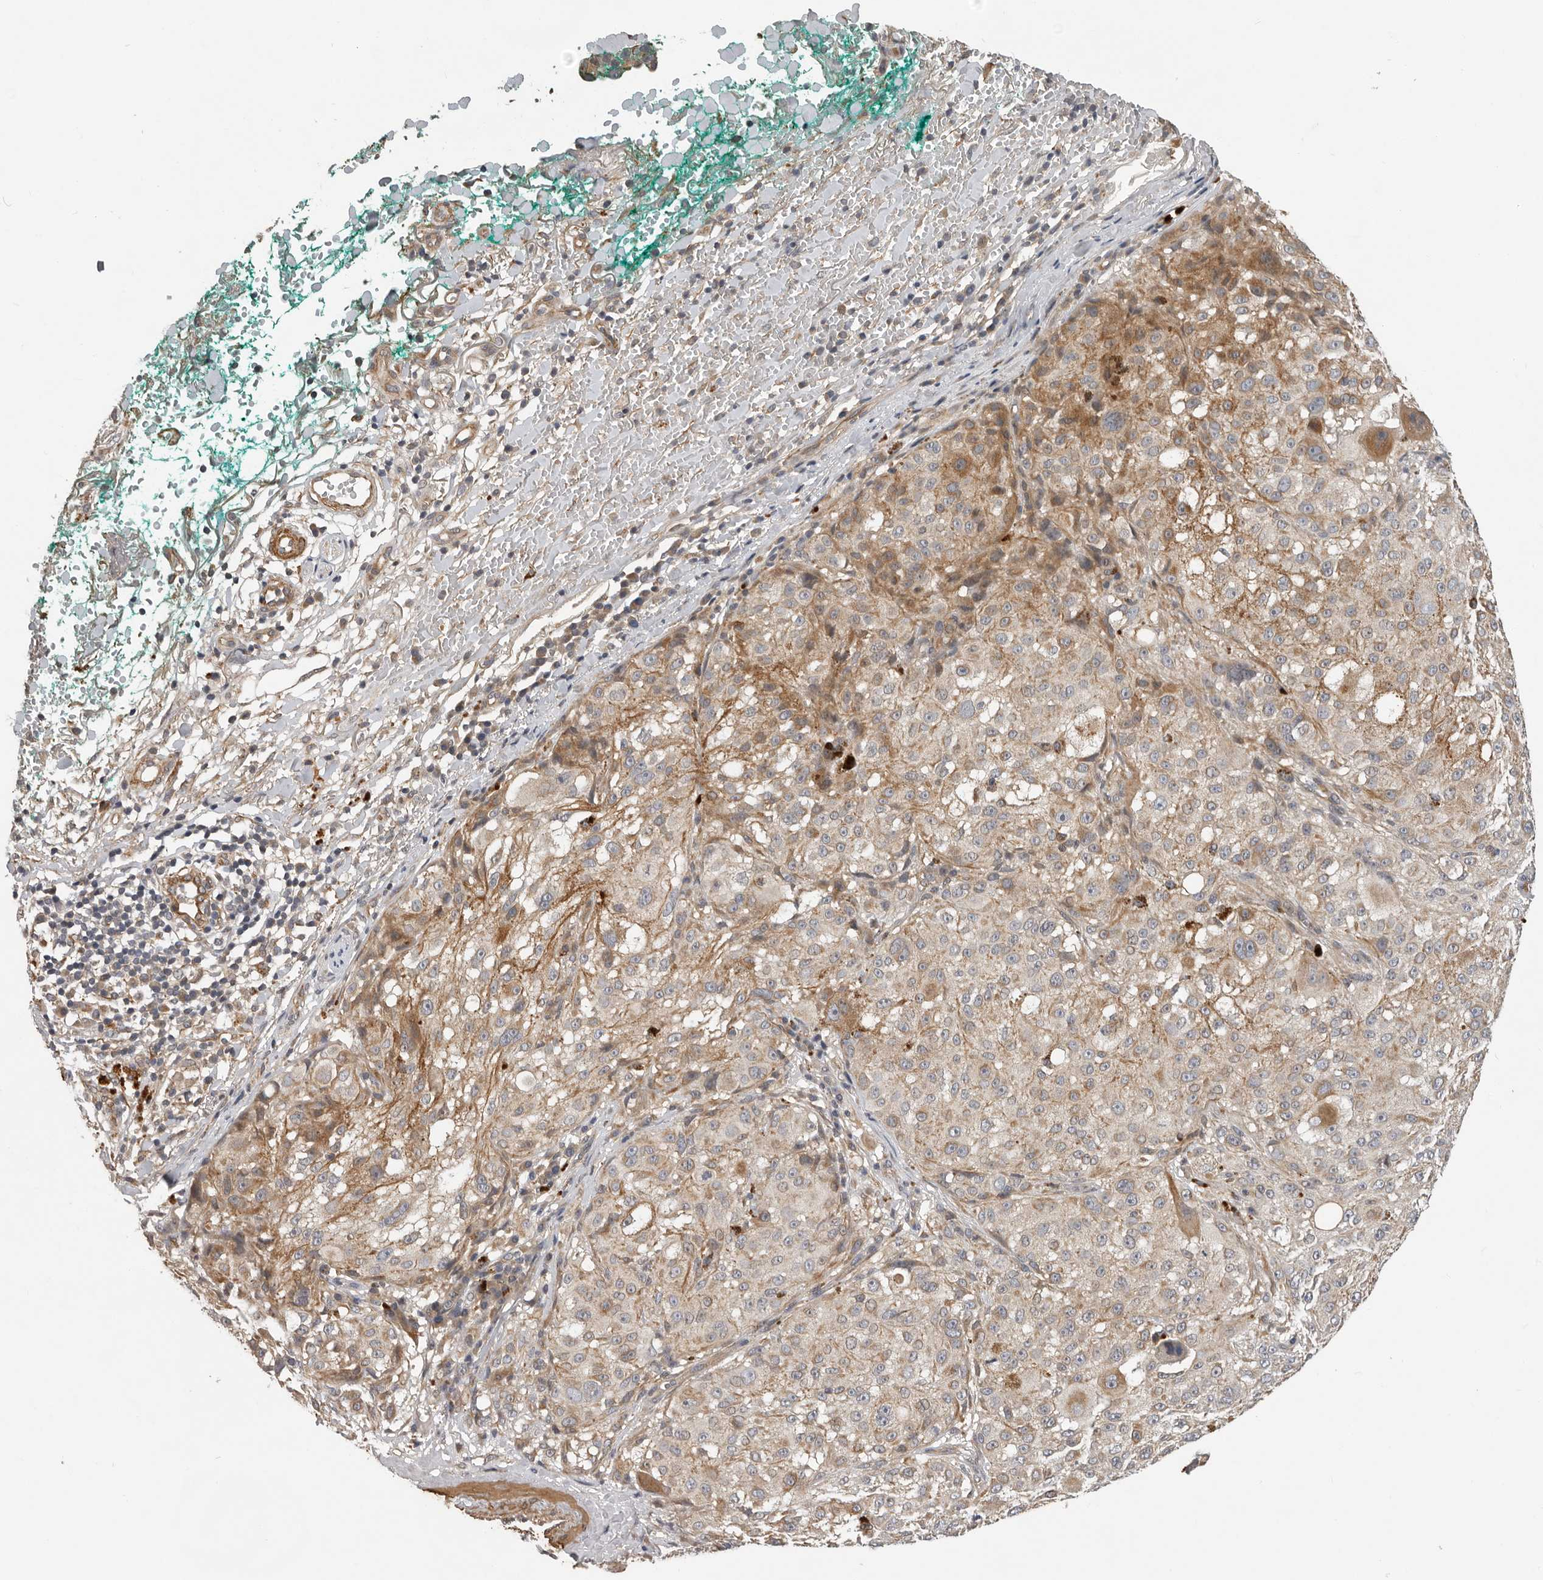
{"staining": {"intensity": "moderate", "quantity": "<25%", "location": "cytoplasmic/membranous"}, "tissue": "melanoma", "cell_type": "Tumor cells", "image_type": "cancer", "snomed": [{"axis": "morphology", "description": "Necrosis, NOS"}, {"axis": "morphology", "description": "Malignant melanoma, NOS"}, {"axis": "topography", "description": "Skin"}], "caption": "Protein expression analysis of malignant melanoma exhibits moderate cytoplasmic/membranous expression in about <25% of tumor cells. (Brightfield microscopy of DAB IHC at high magnification).", "gene": "RNF157", "patient": {"sex": "female", "age": 87}}